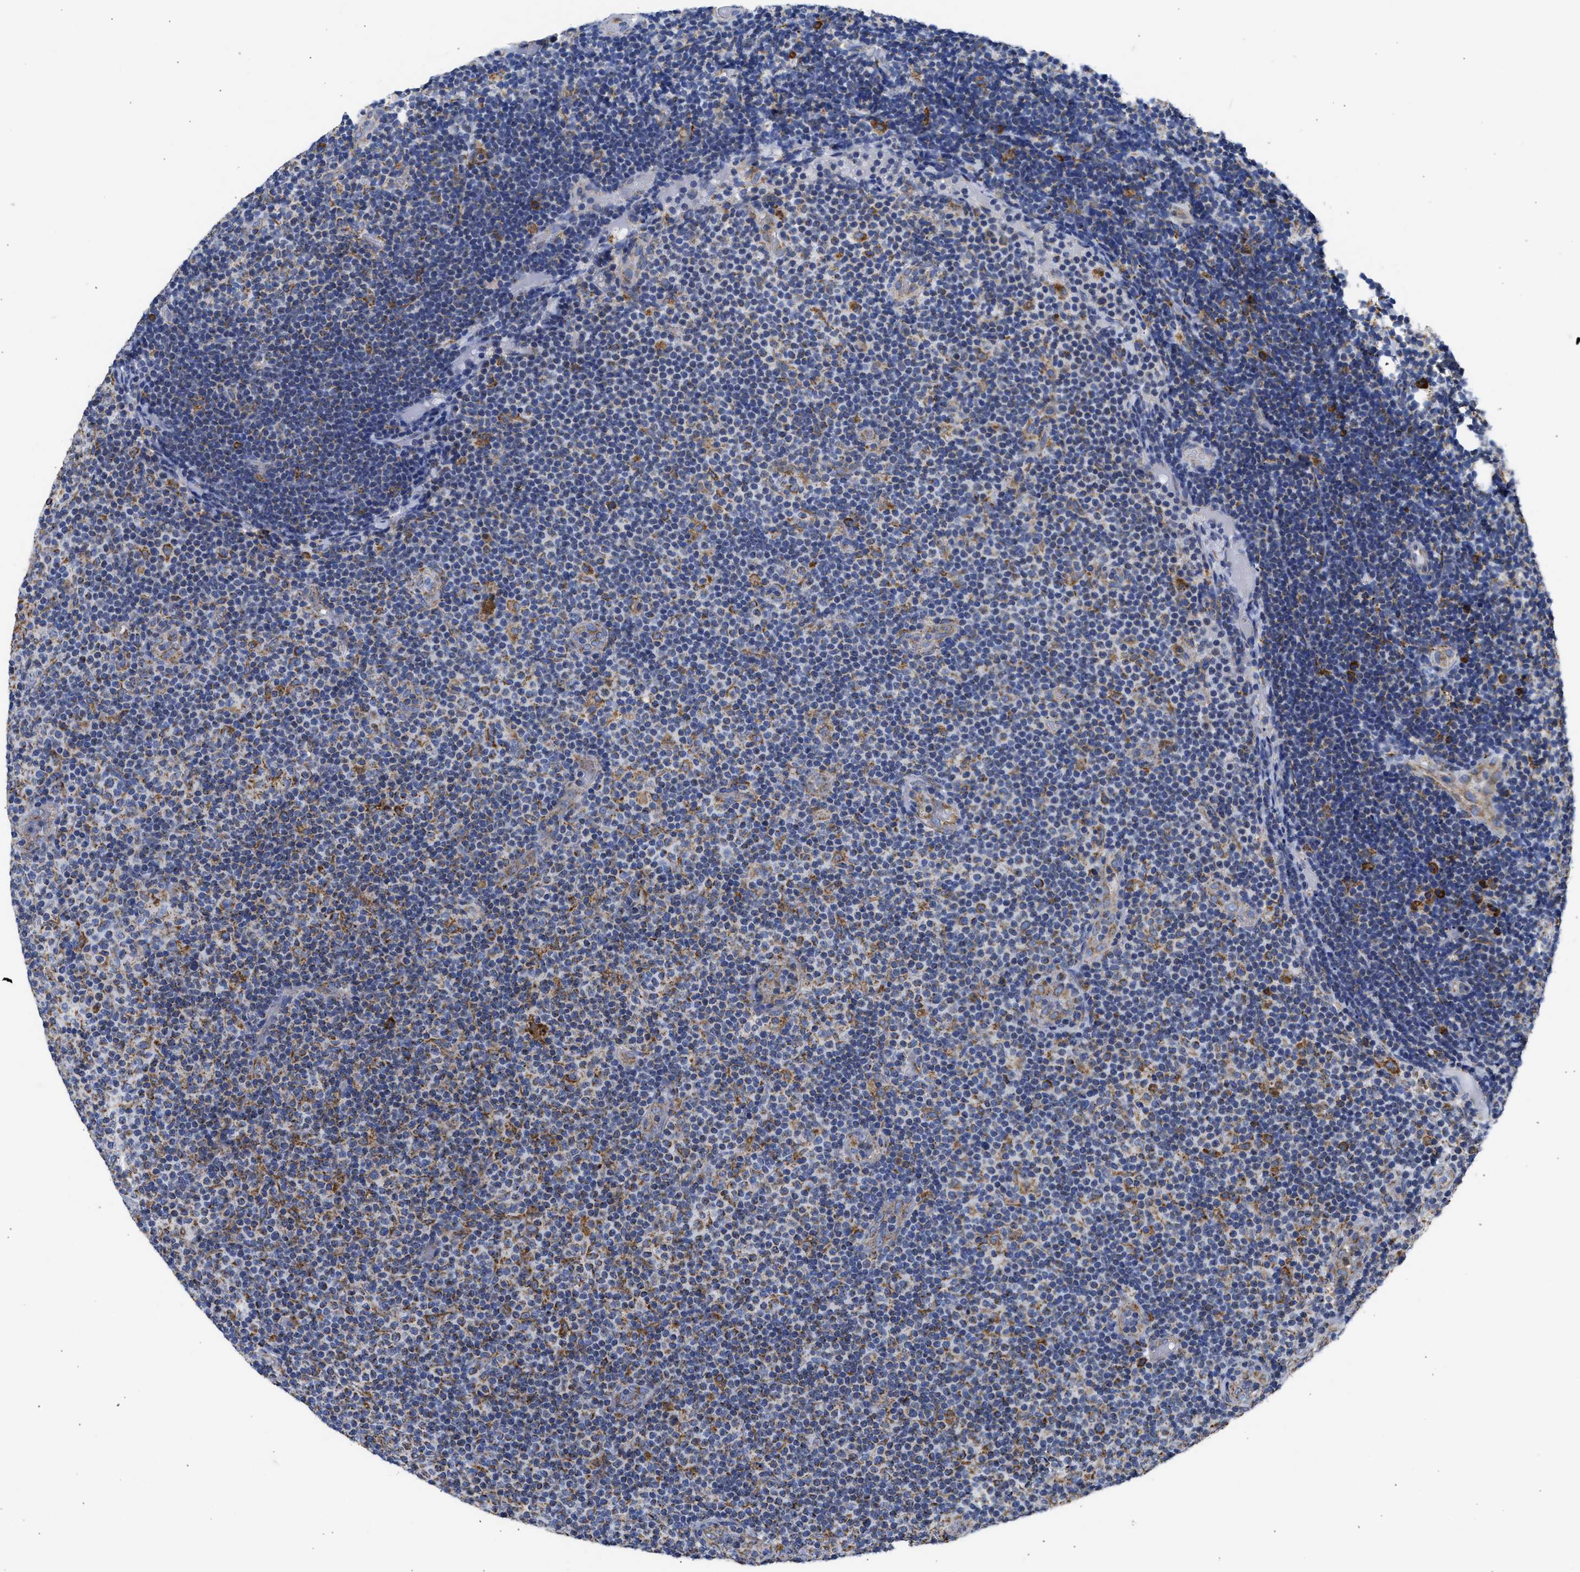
{"staining": {"intensity": "moderate", "quantity": ">75%", "location": "cytoplasmic/membranous"}, "tissue": "lymphoma", "cell_type": "Tumor cells", "image_type": "cancer", "snomed": [{"axis": "morphology", "description": "Malignant lymphoma, non-Hodgkin's type, Low grade"}, {"axis": "topography", "description": "Lymph node"}], "caption": "Approximately >75% of tumor cells in human lymphoma display moderate cytoplasmic/membranous protein positivity as visualized by brown immunohistochemical staining.", "gene": "CYCS", "patient": {"sex": "male", "age": 83}}